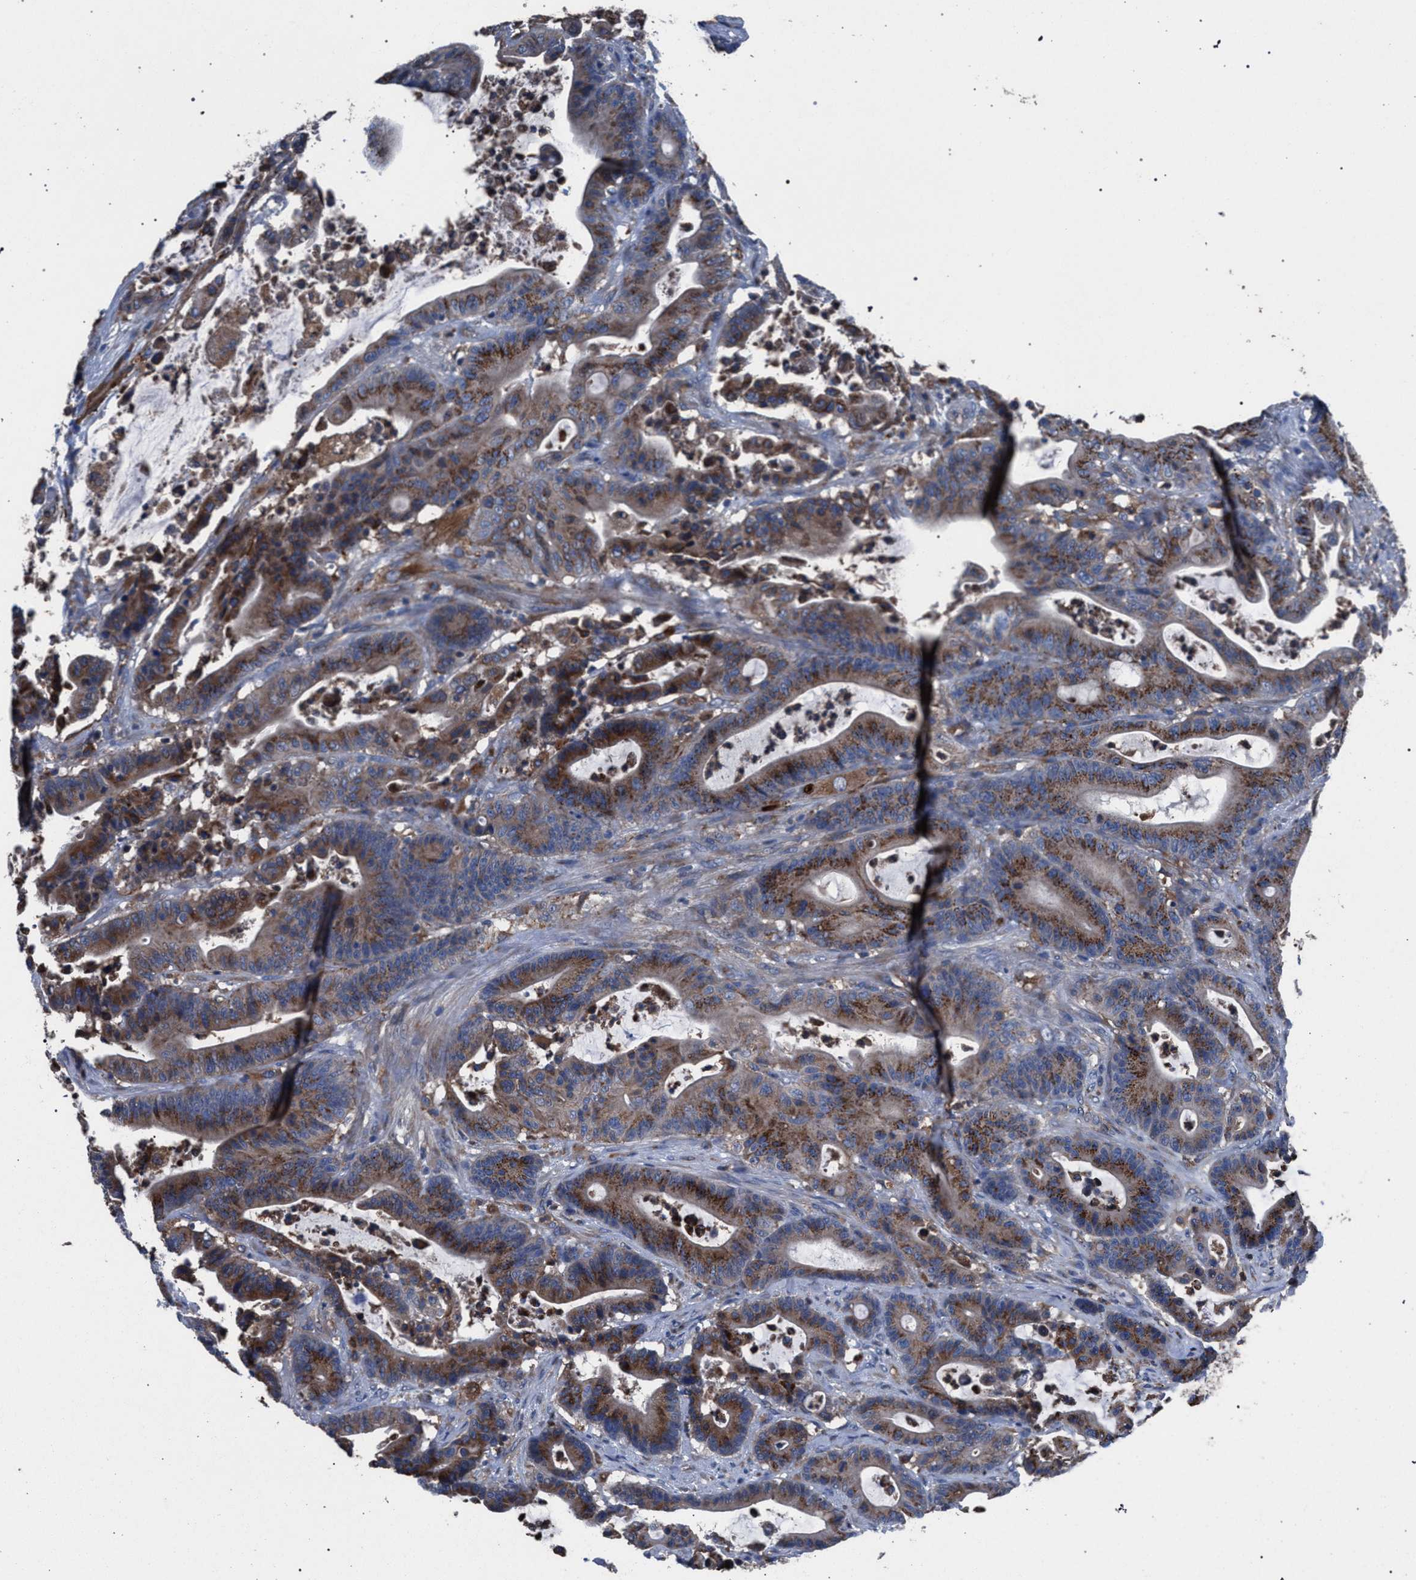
{"staining": {"intensity": "moderate", "quantity": ">75%", "location": "cytoplasmic/membranous"}, "tissue": "colorectal cancer", "cell_type": "Tumor cells", "image_type": "cancer", "snomed": [{"axis": "morphology", "description": "Adenocarcinoma, NOS"}, {"axis": "topography", "description": "Colon"}], "caption": "Moderate cytoplasmic/membranous protein staining is present in approximately >75% of tumor cells in colorectal adenocarcinoma.", "gene": "ATP6V0A1", "patient": {"sex": "female", "age": 84}}